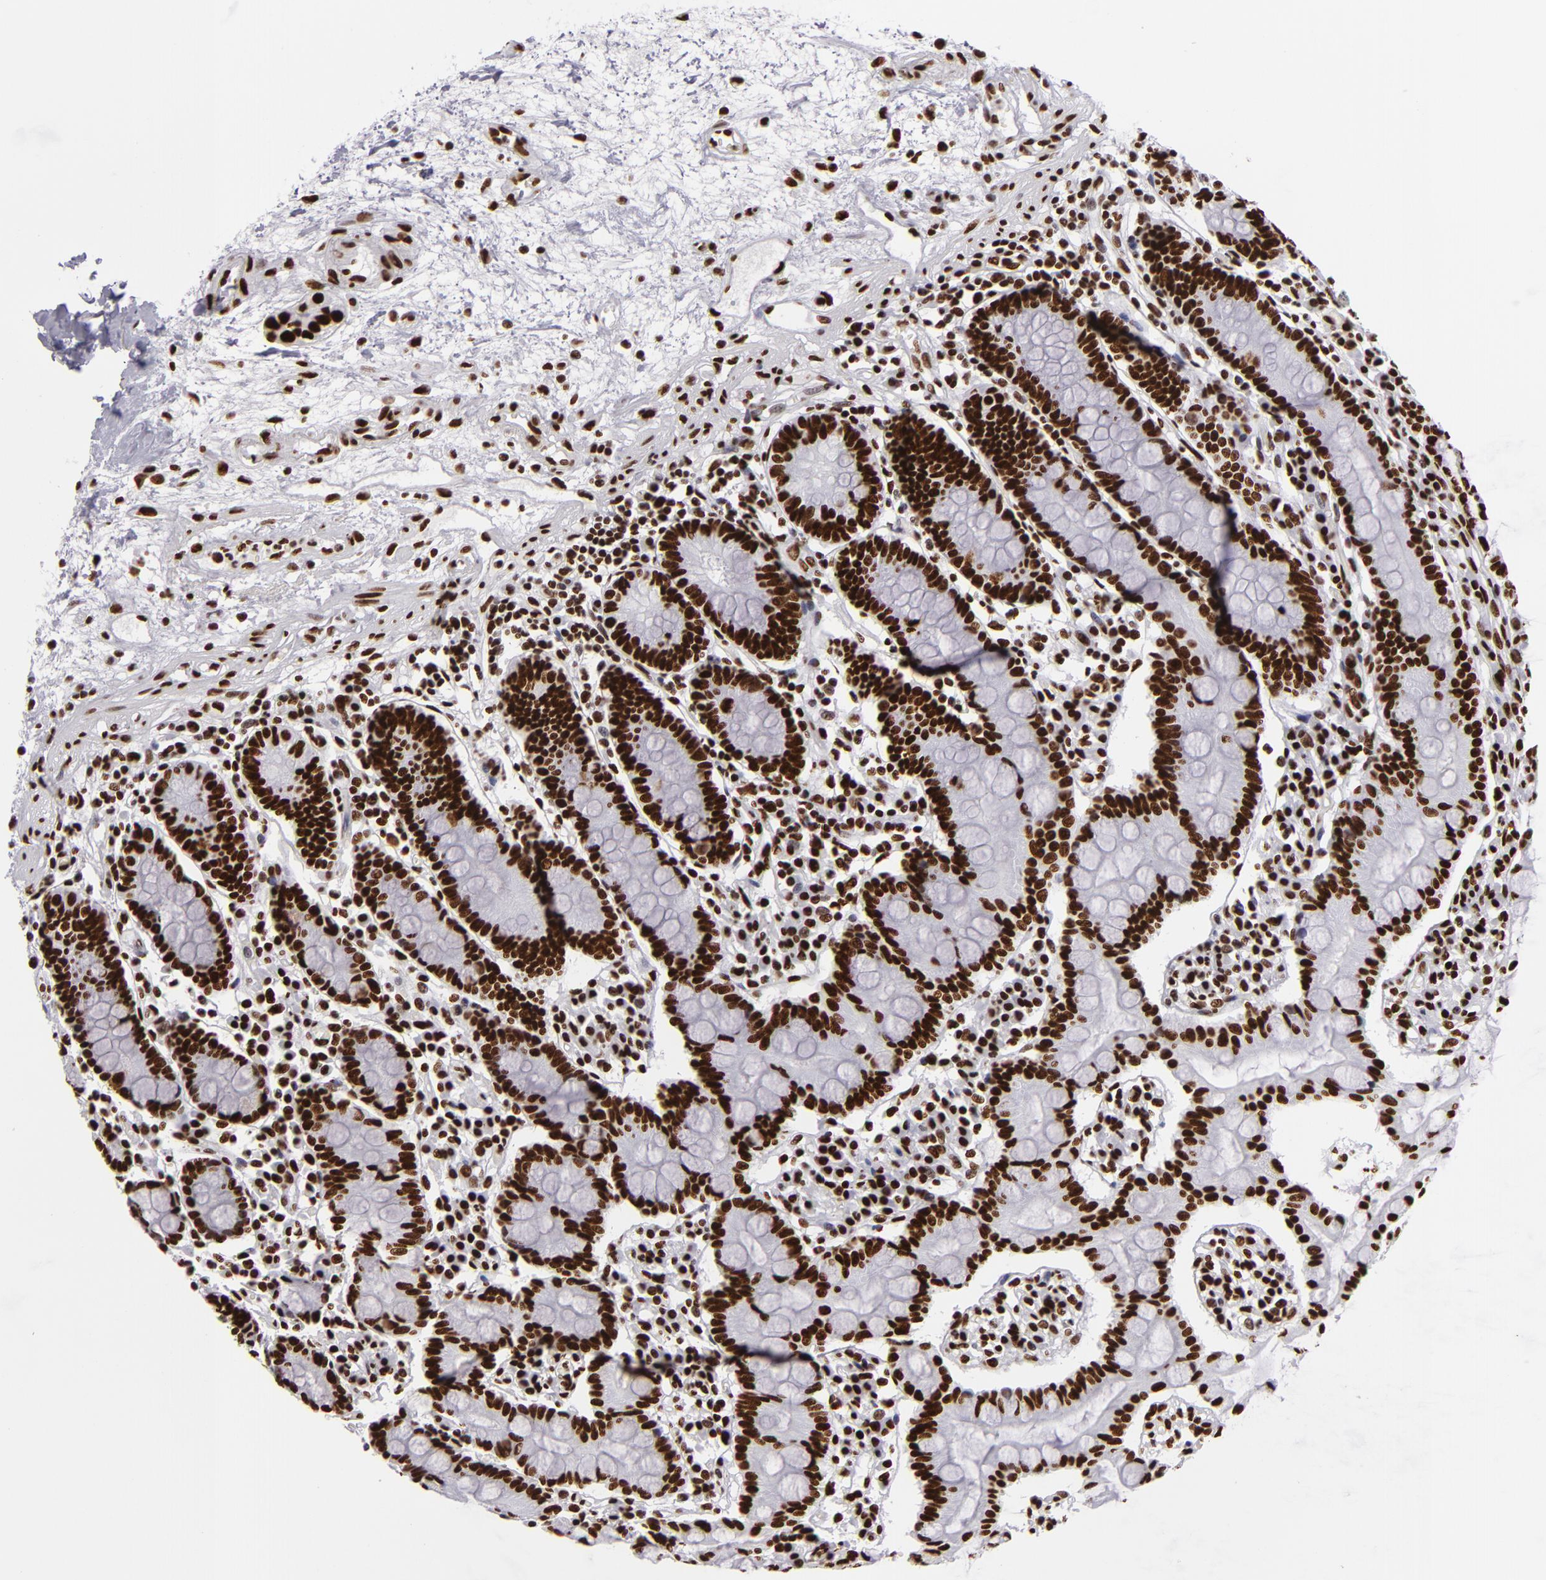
{"staining": {"intensity": "strong", "quantity": ">75%", "location": "nuclear"}, "tissue": "small intestine", "cell_type": "Glandular cells", "image_type": "normal", "snomed": [{"axis": "morphology", "description": "Normal tissue, NOS"}, {"axis": "topography", "description": "Small intestine"}], "caption": "Immunohistochemistry photomicrograph of benign small intestine: human small intestine stained using immunohistochemistry (IHC) exhibits high levels of strong protein expression localized specifically in the nuclear of glandular cells, appearing as a nuclear brown color.", "gene": "SAFB", "patient": {"sex": "female", "age": 51}}